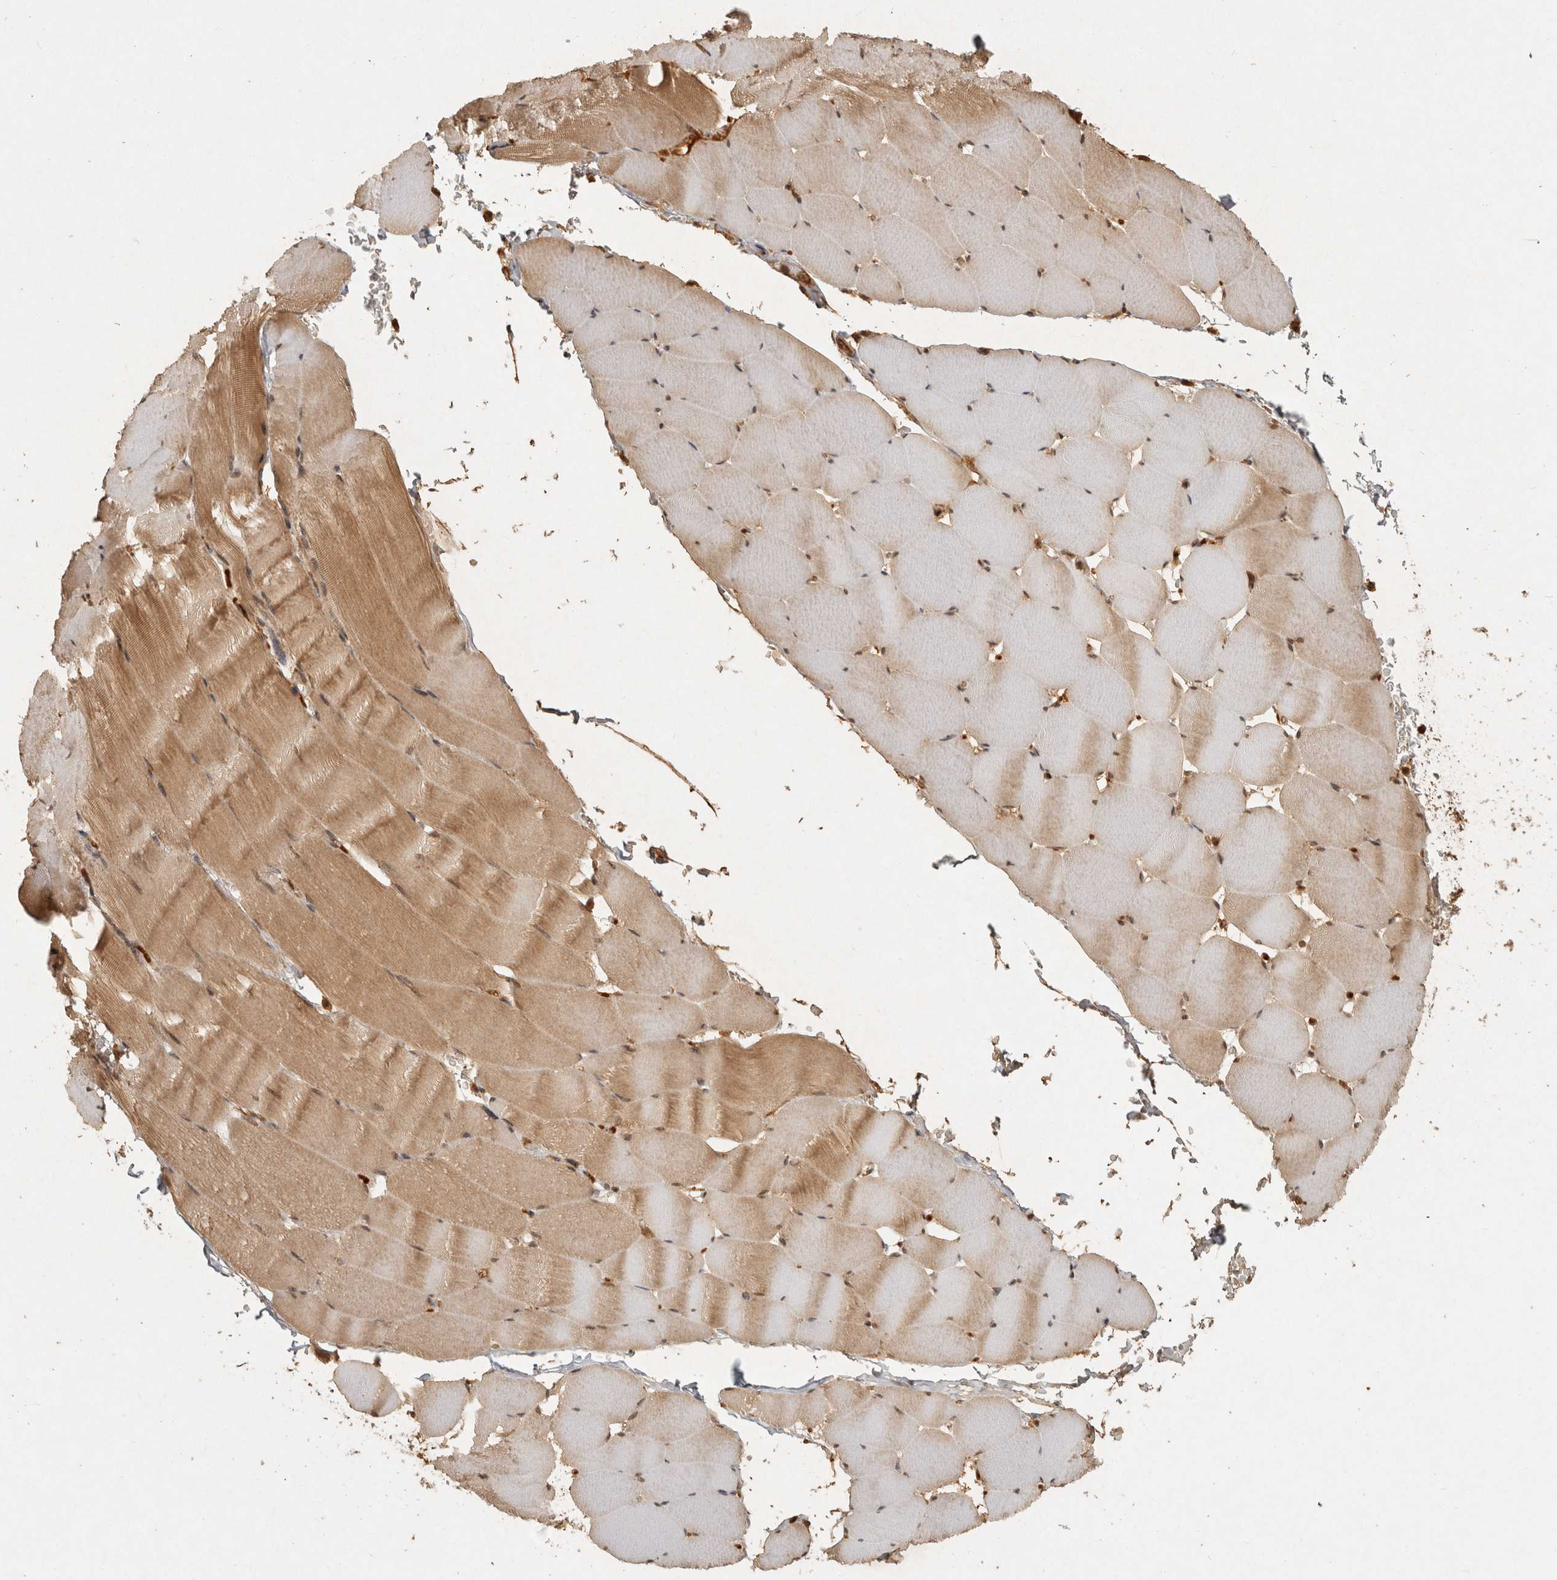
{"staining": {"intensity": "weak", "quantity": "25%-75%", "location": "cytoplasmic/membranous"}, "tissue": "skeletal muscle", "cell_type": "Myocytes", "image_type": "normal", "snomed": [{"axis": "morphology", "description": "Normal tissue, NOS"}, {"axis": "topography", "description": "Skeletal muscle"}], "caption": "The micrograph exhibits staining of unremarkable skeletal muscle, revealing weak cytoplasmic/membranous protein expression (brown color) within myocytes.", "gene": "CAMSAP2", "patient": {"sex": "male", "age": 62}}